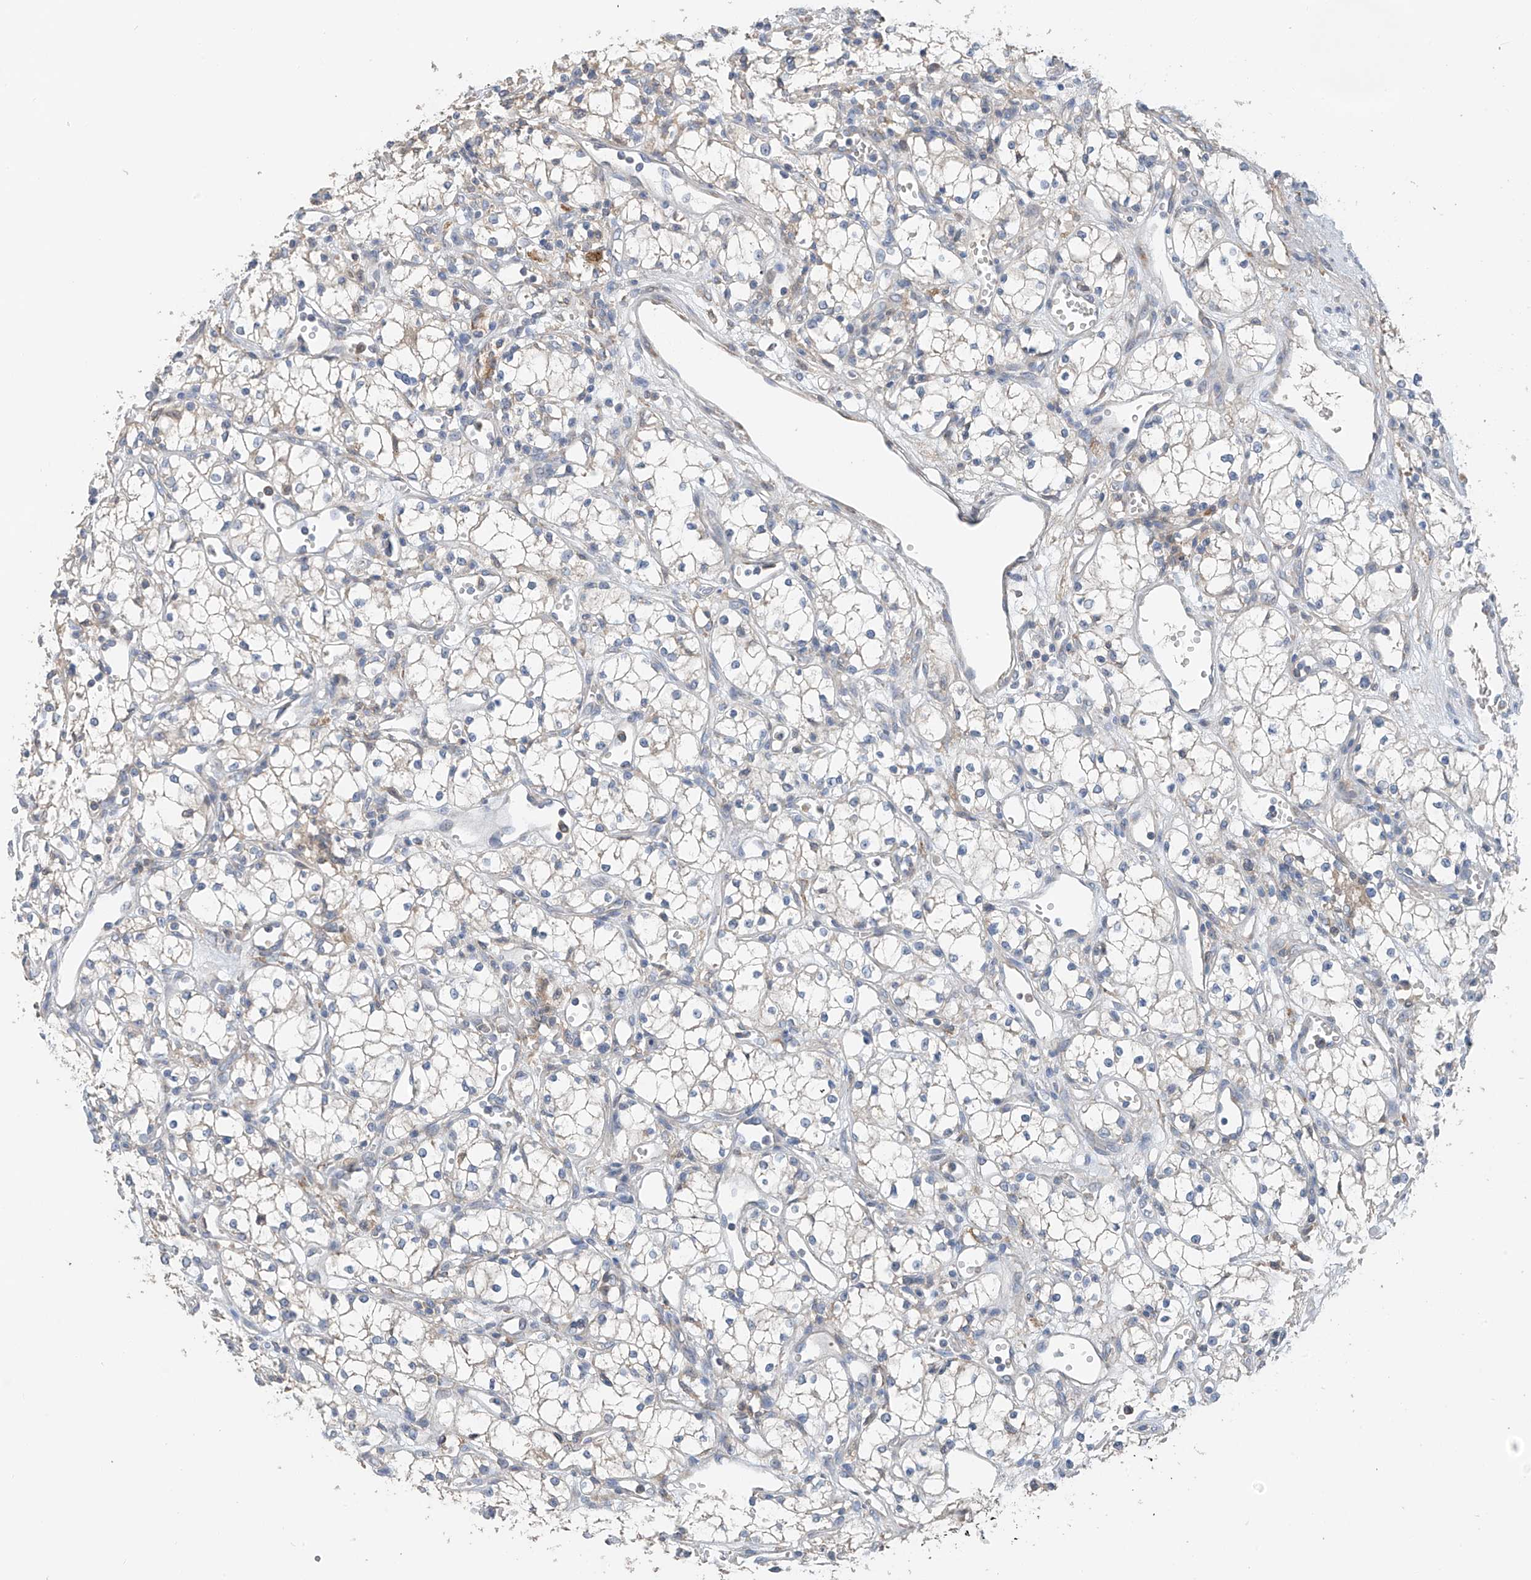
{"staining": {"intensity": "negative", "quantity": "none", "location": "none"}, "tissue": "renal cancer", "cell_type": "Tumor cells", "image_type": "cancer", "snomed": [{"axis": "morphology", "description": "Adenocarcinoma, NOS"}, {"axis": "topography", "description": "Kidney"}], "caption": "IHC image of renal cancer stained for a protein (brown), which displays no staining in tumor cells.", "gene": "GALNTL6", "patient": {"sex": "male", "age": 59}}